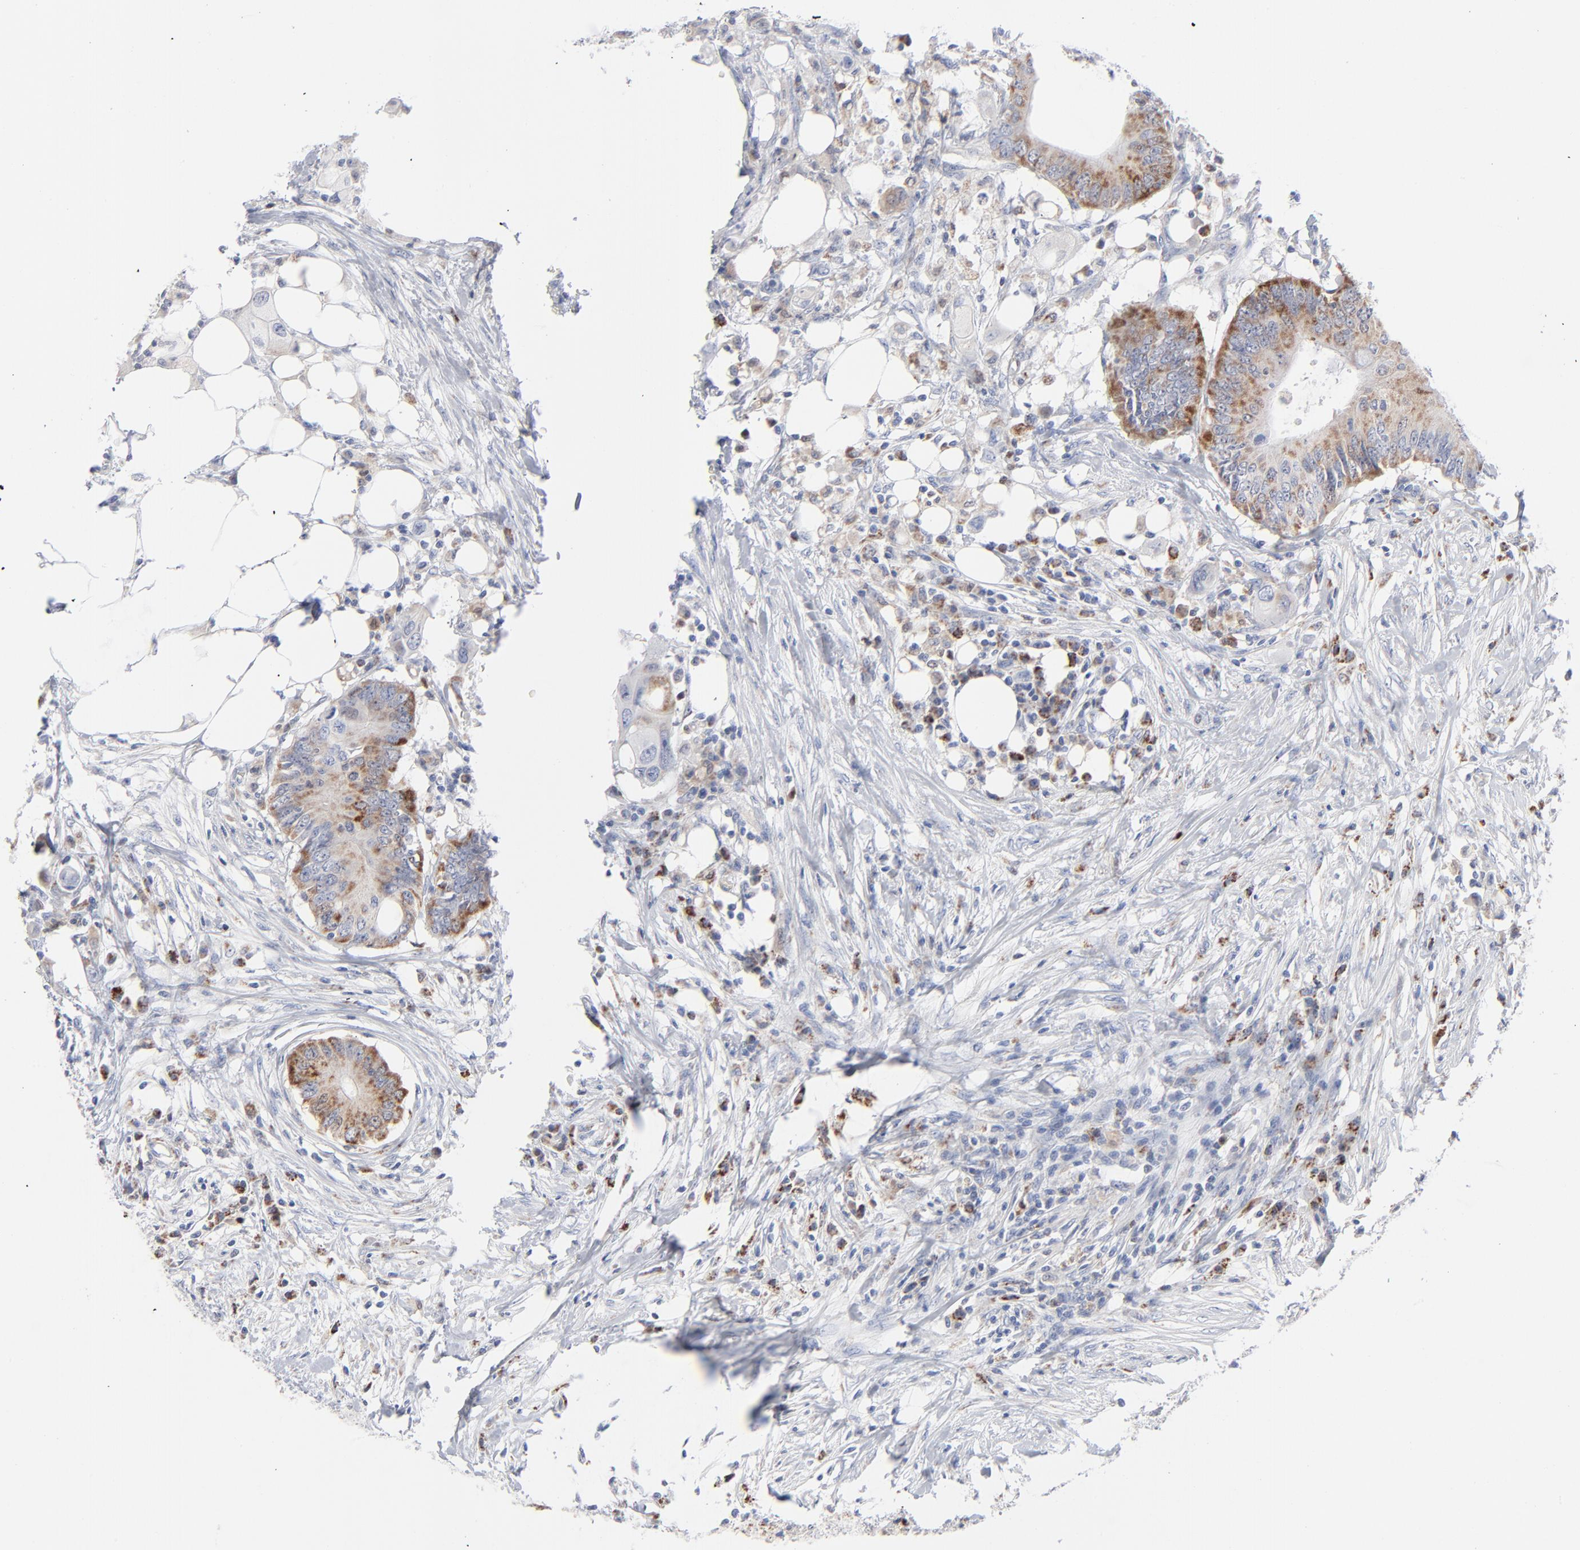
{"staining": {"intensity": "moderate", "quantity": "25%-75%", "location": "cytoplasmic/membranous"}, "tissue": "colorectal cancer", "cell_type": "Tumor cells", "image_type": "cancer", "snomed": [{"axis": "morphology", "description": "Adenocarcinoma, NOS"}, {"axis": "topography", "description": "Colon"}], "caption": "Colorectal cancer (adenocarcinoma) stained with DAB immunohistochemistry (IHC) displays medium levels of moderate cytoplasmic/membranous expression in approximately 25%-75% of tumor cells. (Brightfield microscopy of DAB IHC at high magnification).", "gene": "CHCHD10", "patient": {"sex": "male", "age": 71}}